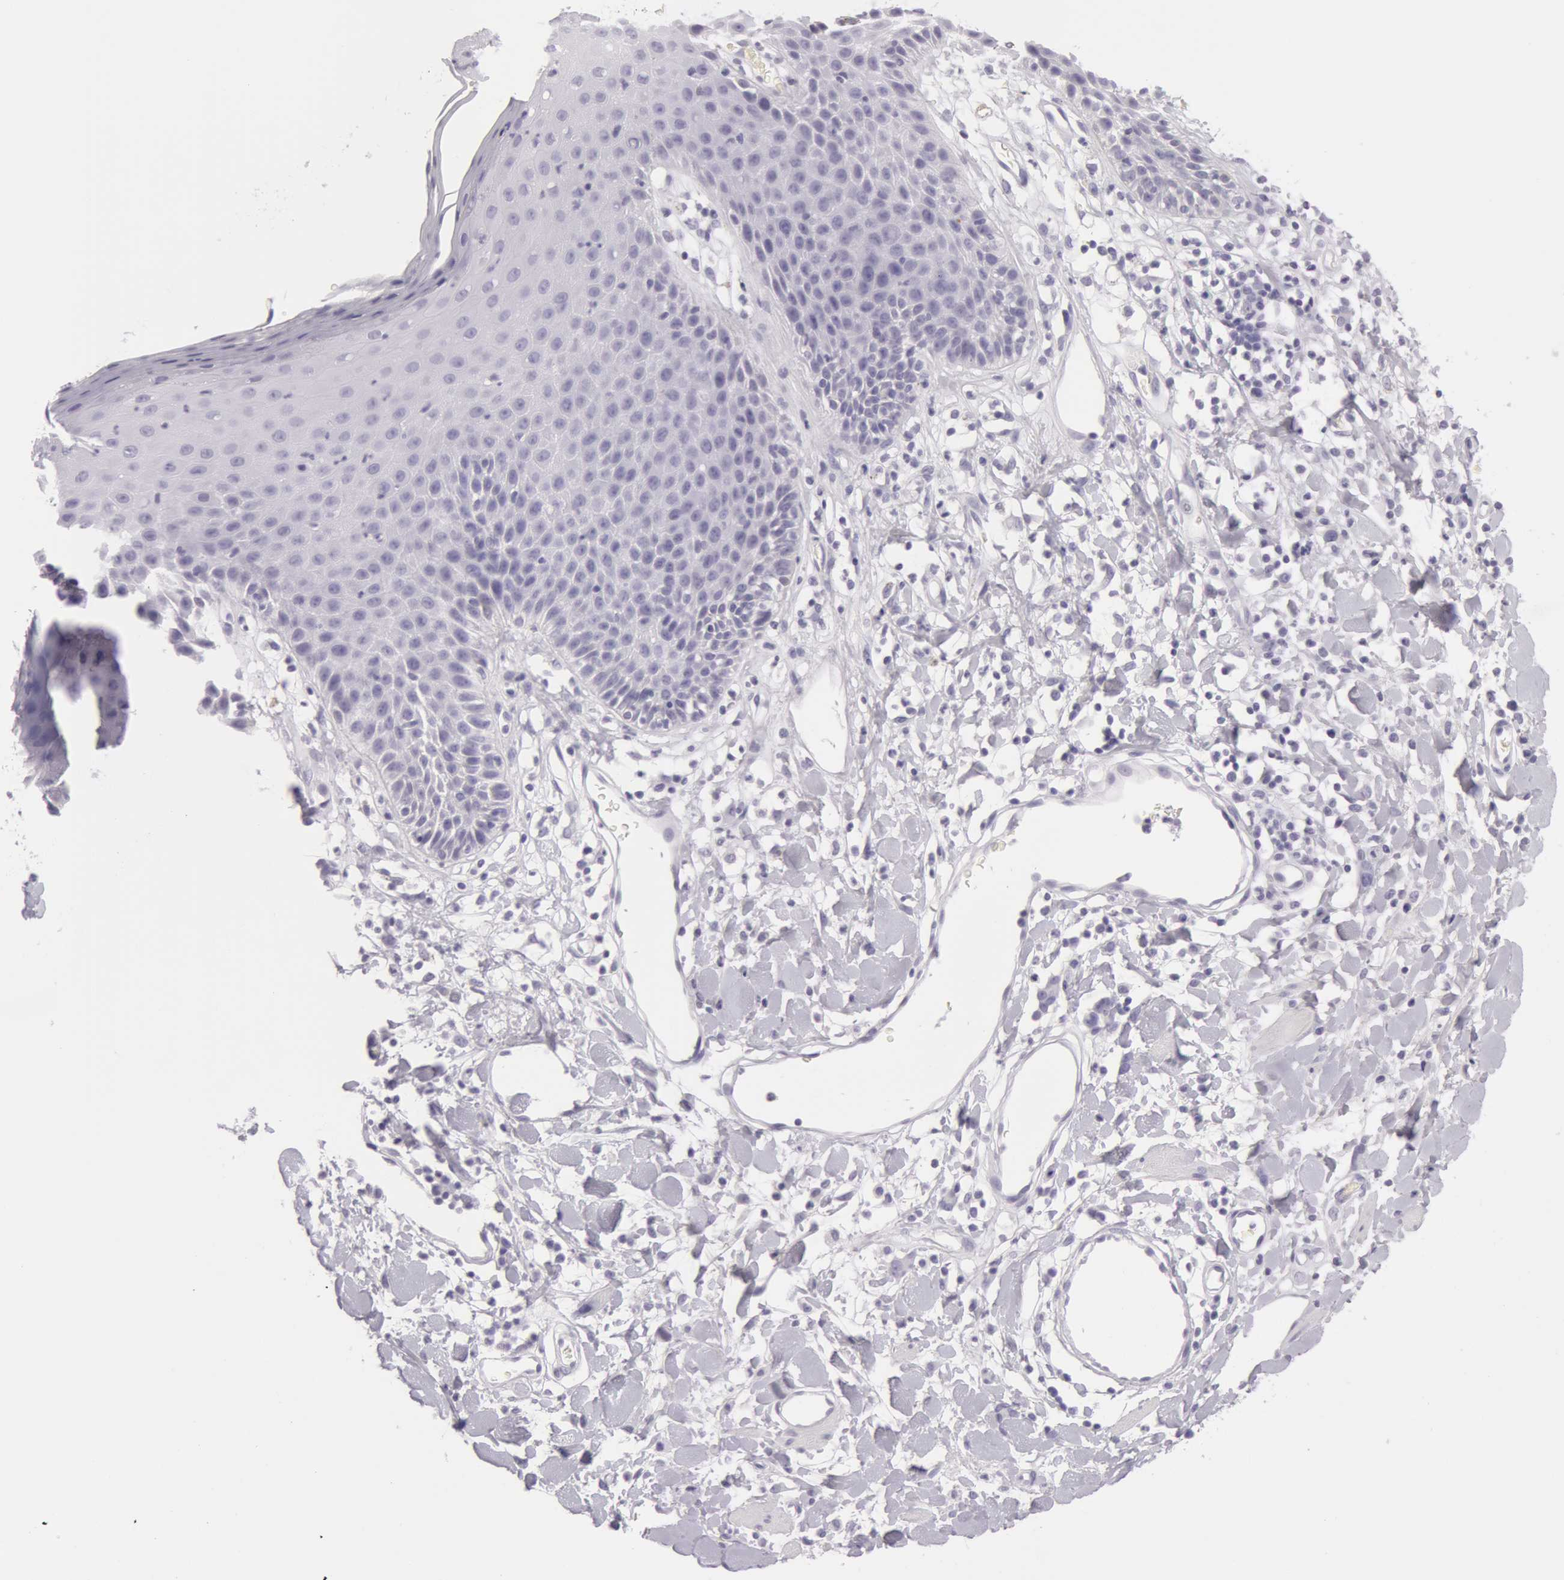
{"staining": {"intensity": "negative", "quantity": "none", "location": "none"}, "tissue": "skin", "cell_type": "Epidermal cells", "image_type": "normal", "snomed": [{"axis": "morphology", "description": "Normal tissue, NOS"}, {"axis": "topography", "description": "Vulva"}, {"axis": "topography", "description": "Peripheral nerve tissue"}], "caption": "An immunohistochemistry photomicrograph of normal skin is shown. There is no staining in epidermal cells of skin.", "gene": "AMACR", "patient": {"sex": "female", "age": 68}}